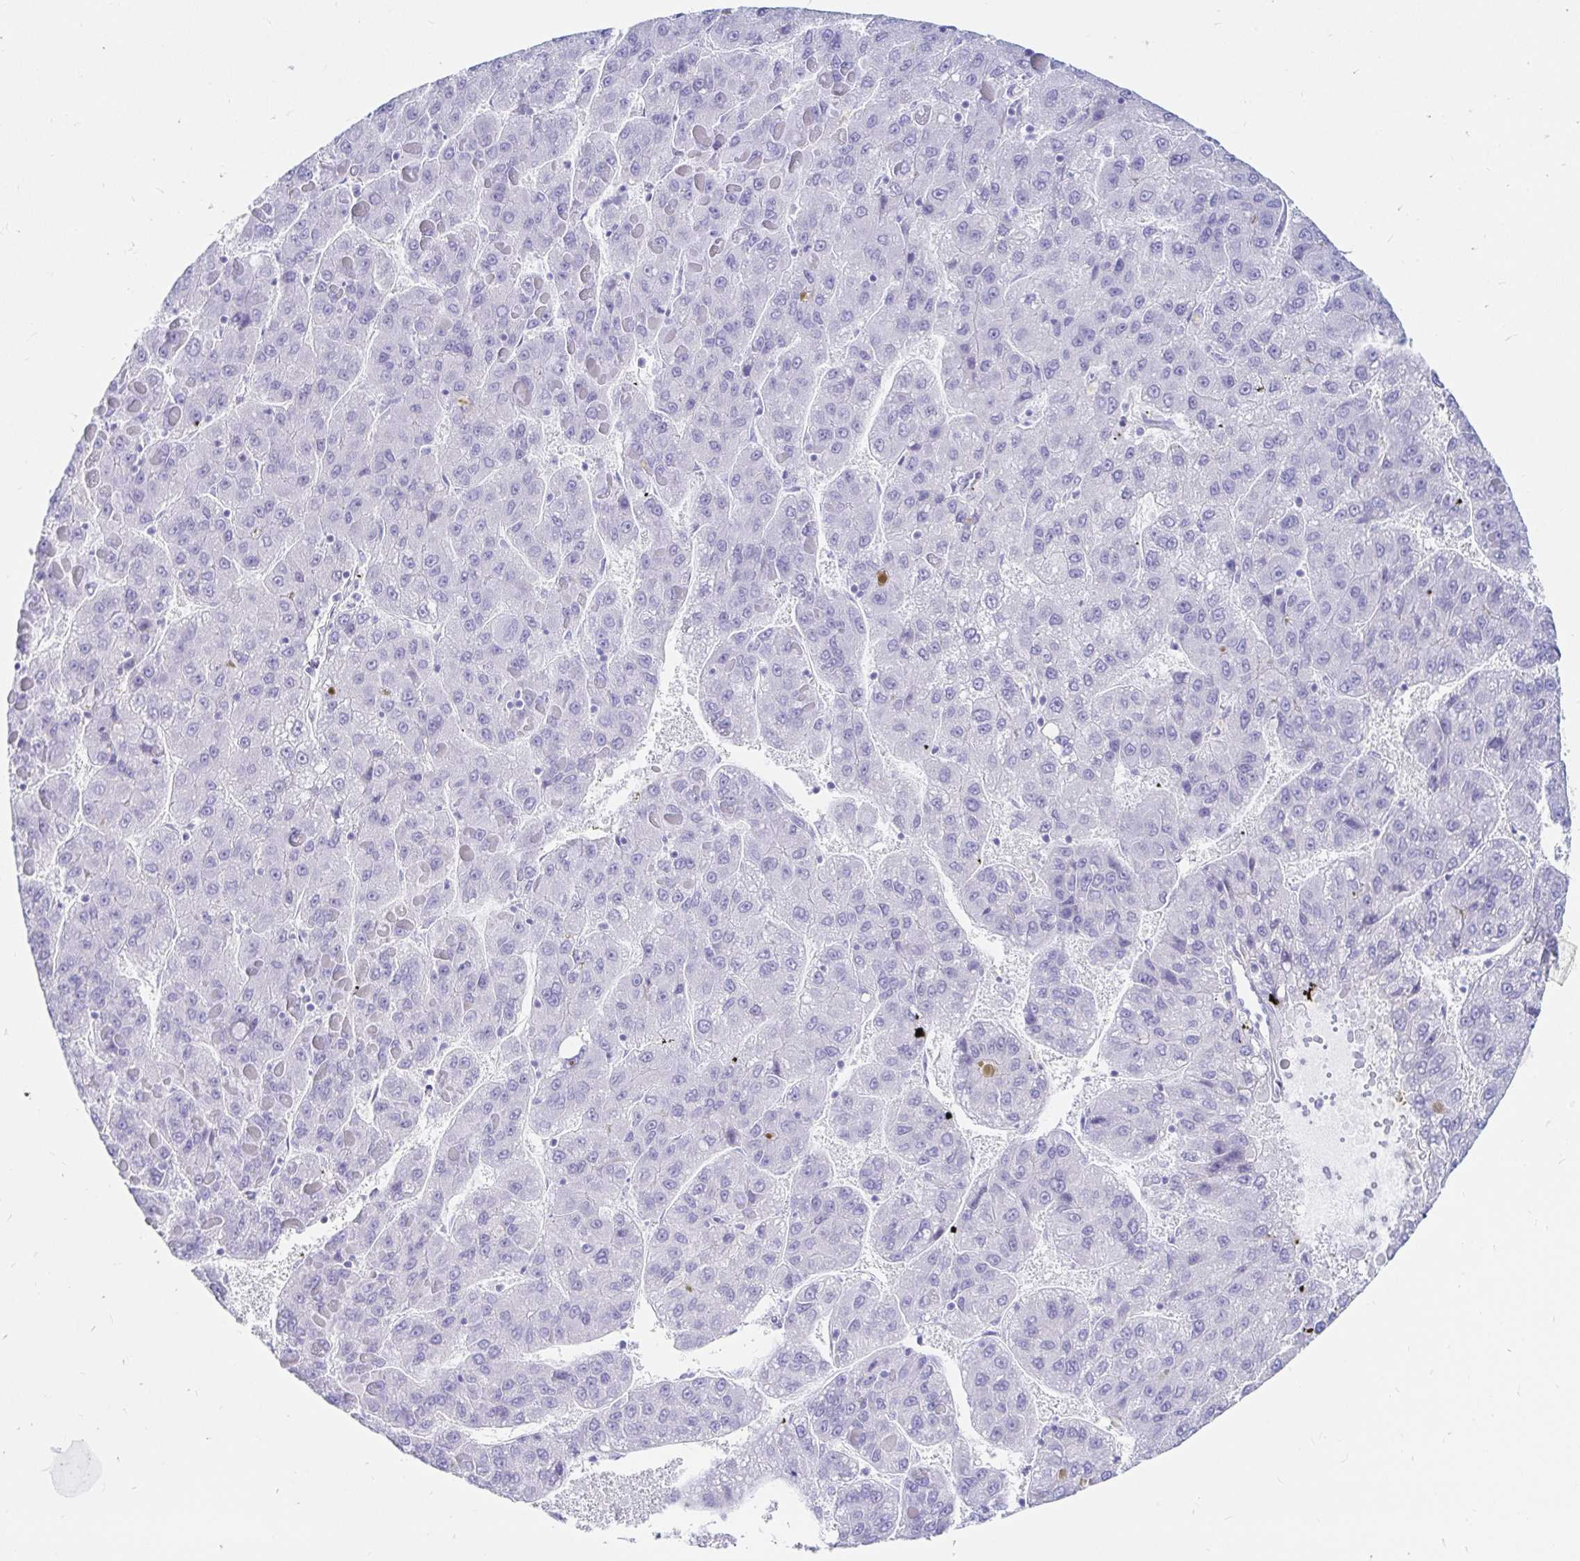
{"staining": {"intensity": "negative", "quantity": "none", "location": "none"}, "tissue": "liver cancer", "cell_type": "Tumor cells", "image_type": "cancer", "snomed": [{"axis": "morphology", "description": "Carcinoma, Hepatocellular, NOS"}, {"axis": "topography", "description": "Liver"}], "caption": "DAB (3,3'-diaminobenzidine) immunohistochemical staining of hepatocellular carcinoma (liver) displays no significant positivity in tumor cells.", "gene": "PPP1R1B", "patient": {"sex": "female", "age": 82}}